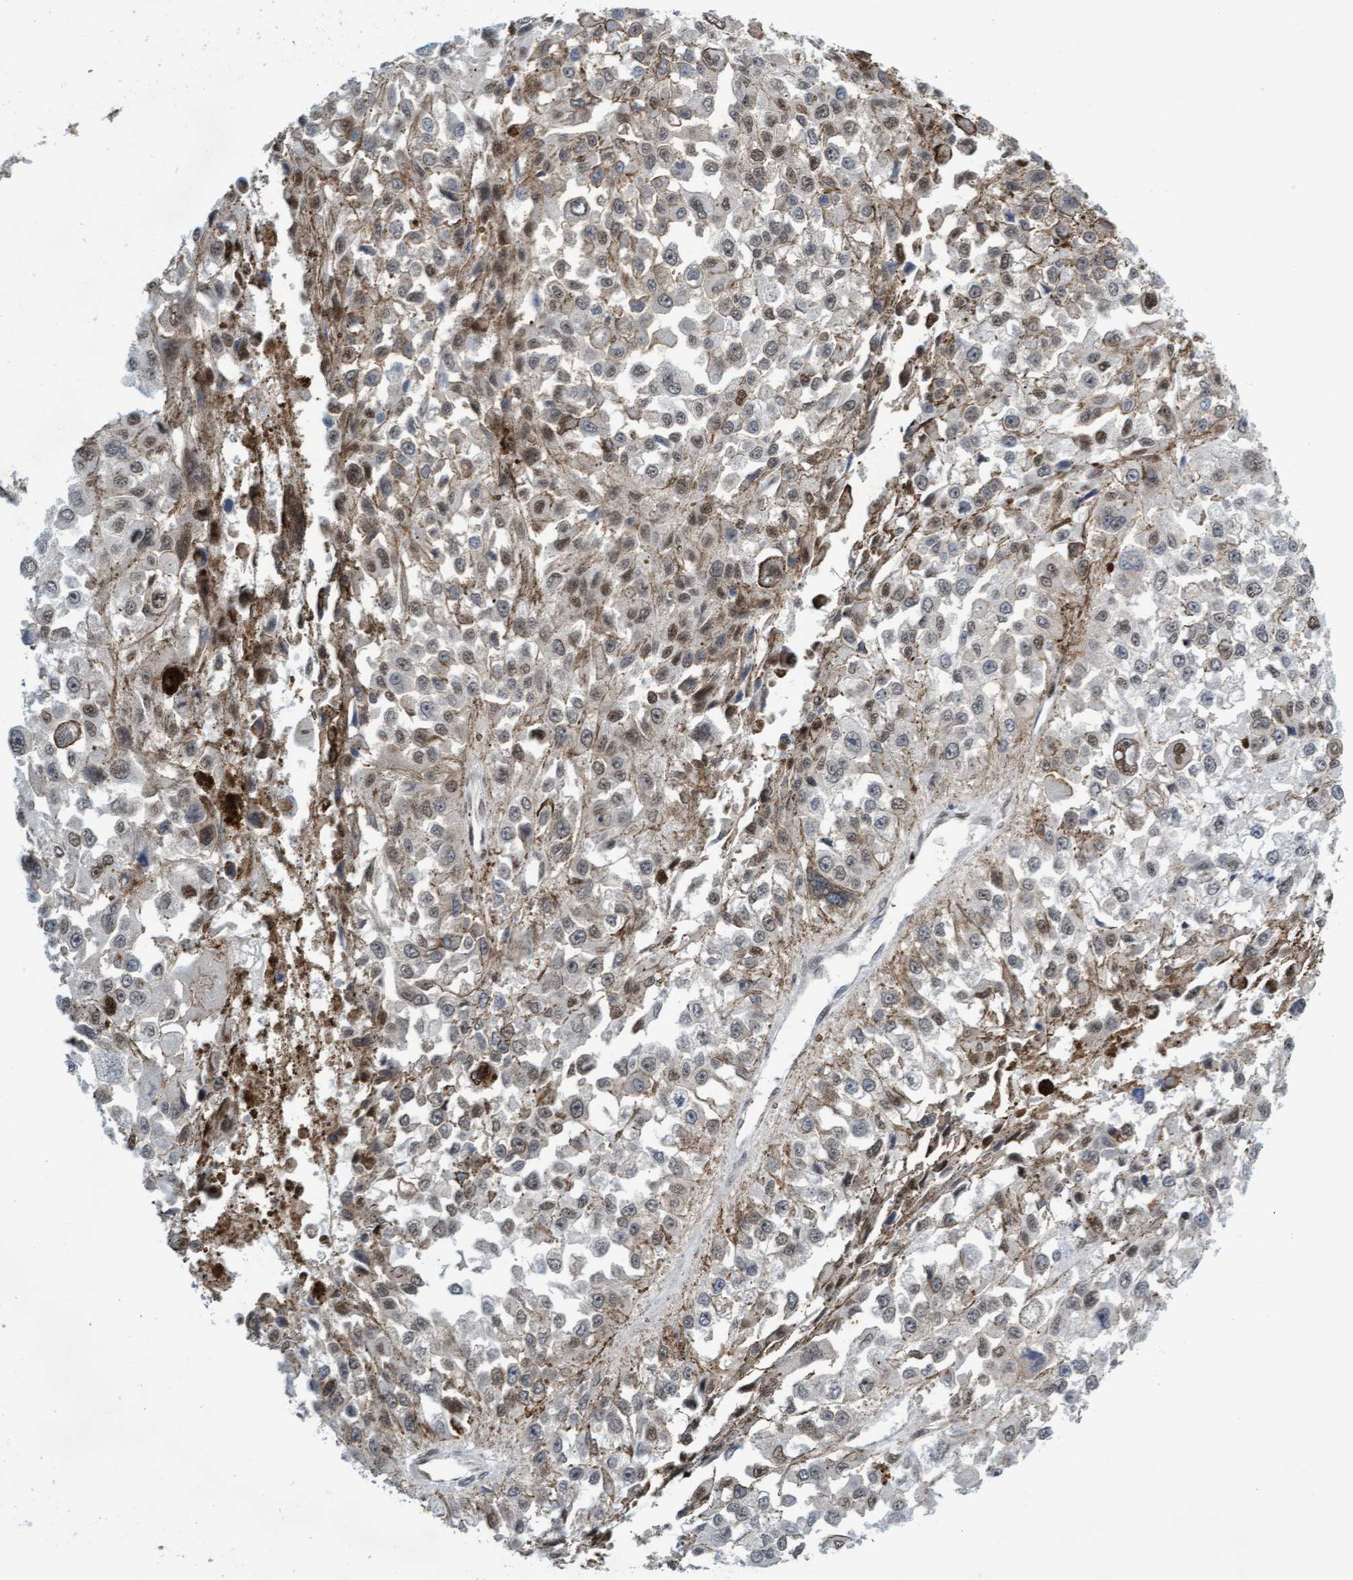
{"staining": {"intensity": "weak", "quantity": ">75%", "location": "nuclear"}, "tissue": "melanoma", "cell_type": "Tumor cells", "image_type": "cancer", "snomed": [{"axis": "morphology", "description": "Malignant melanoma, Metastatic site"}, {"axis": "topography", "description": "Lymph node"}], "caption": "Immunohistochemistry staining of melanoma, which displays low levels of weak nuclear expression in about >75% of tumor cells indicating weak nuclear protein positivity. The staining was performed using DAB (brown) for protein detection and nuclei were counterstained in hematoxylin (blue).", "gene": "GLRX2", "patient": {"sex": "male", "age": 59}}